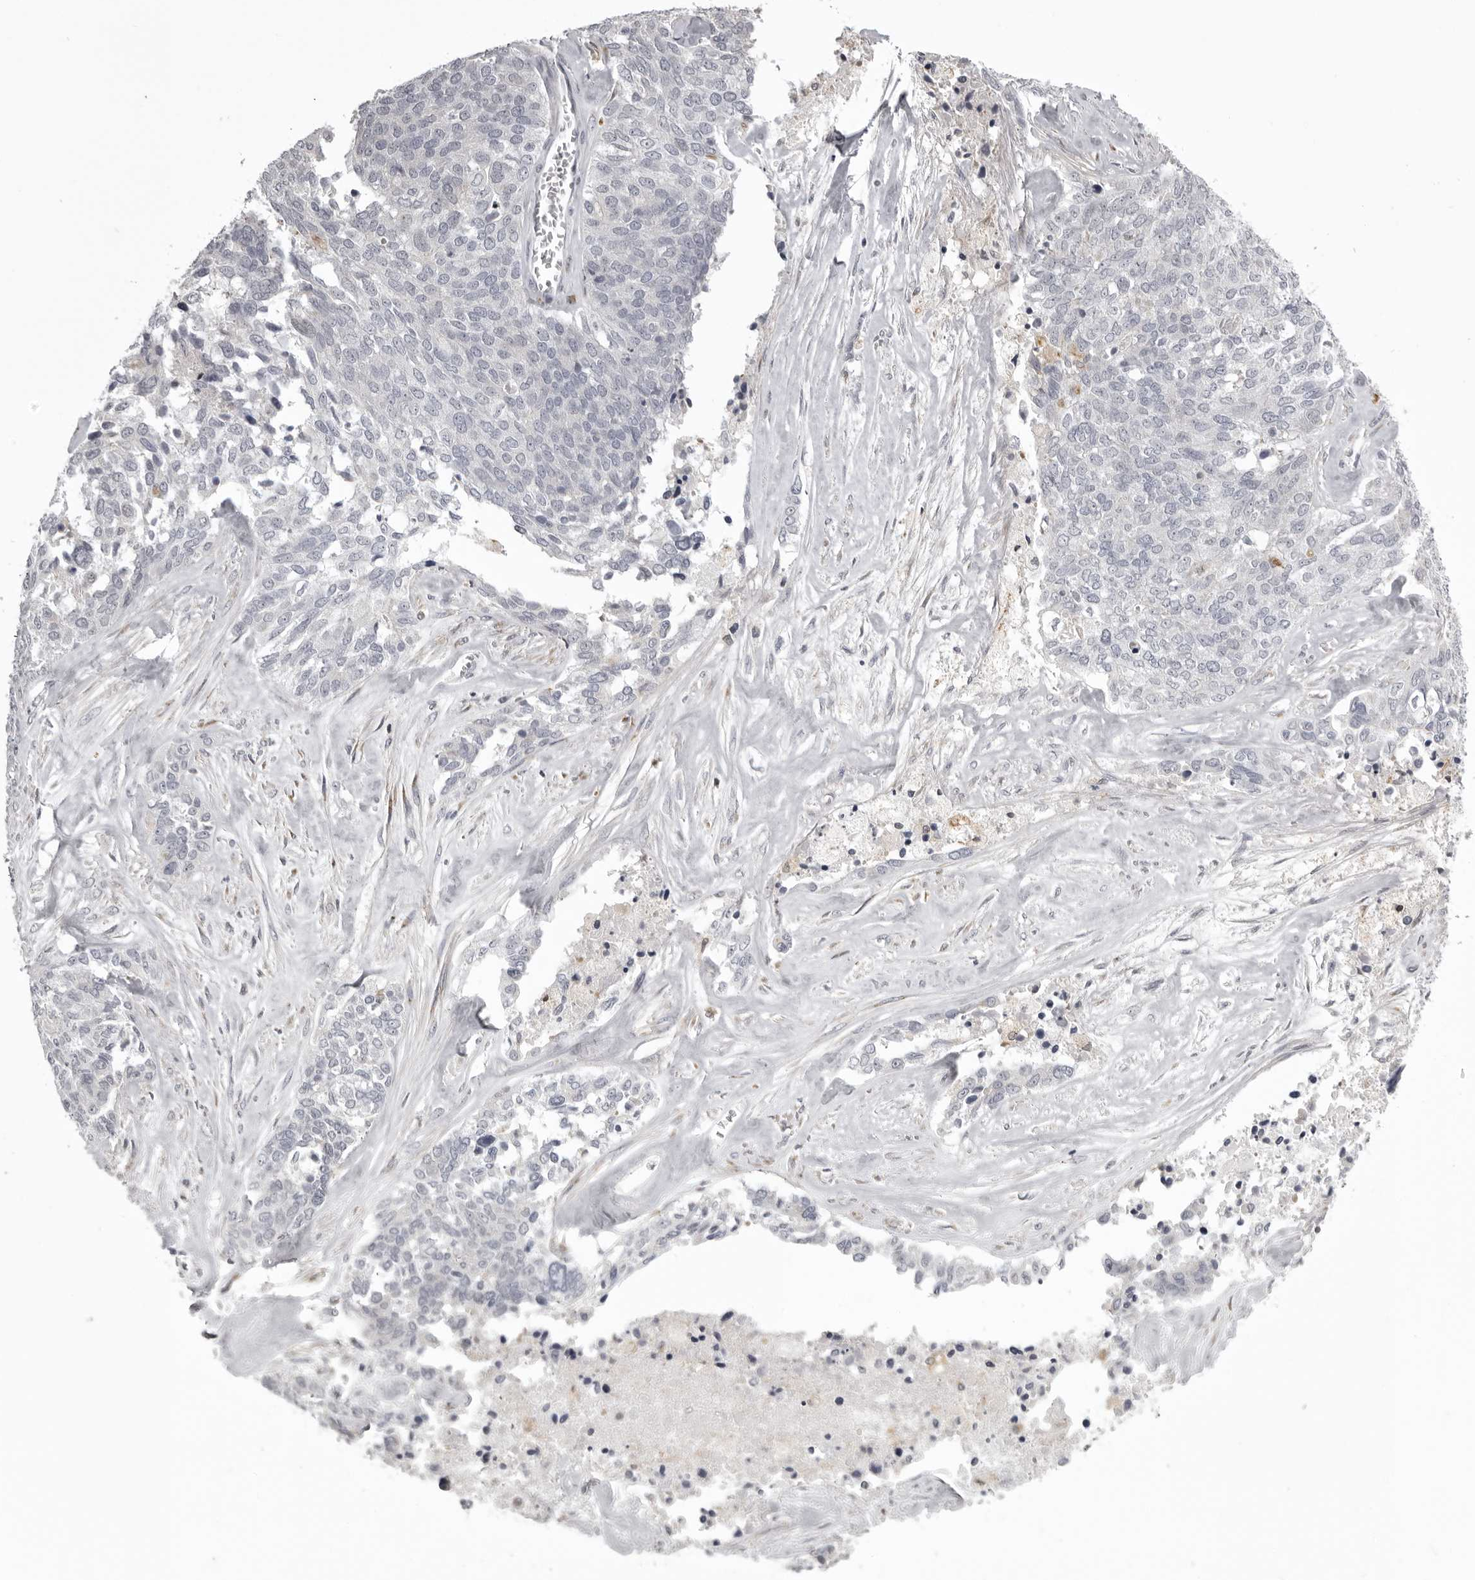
{"staining": {"intensity": "negative", "quantity": "none", "location": "none"}, "tissue": "ovarian cancer", "cell_type": "Tumor cells", "image_type": "cancer", "snomed": [{"axis": "morphology", "description": "Cystadenocarcinoma, serous, NOS"}, {"axis": "topography", "description": "Ovary"}], "caption": "Ovarian cancer (serous cystadenocarcinoma) was stained to show a protein in brown. There is no significant positivity in tumor cells.", "gene": "NCEH1", "patient": {"sex": "female", "age": 44}}